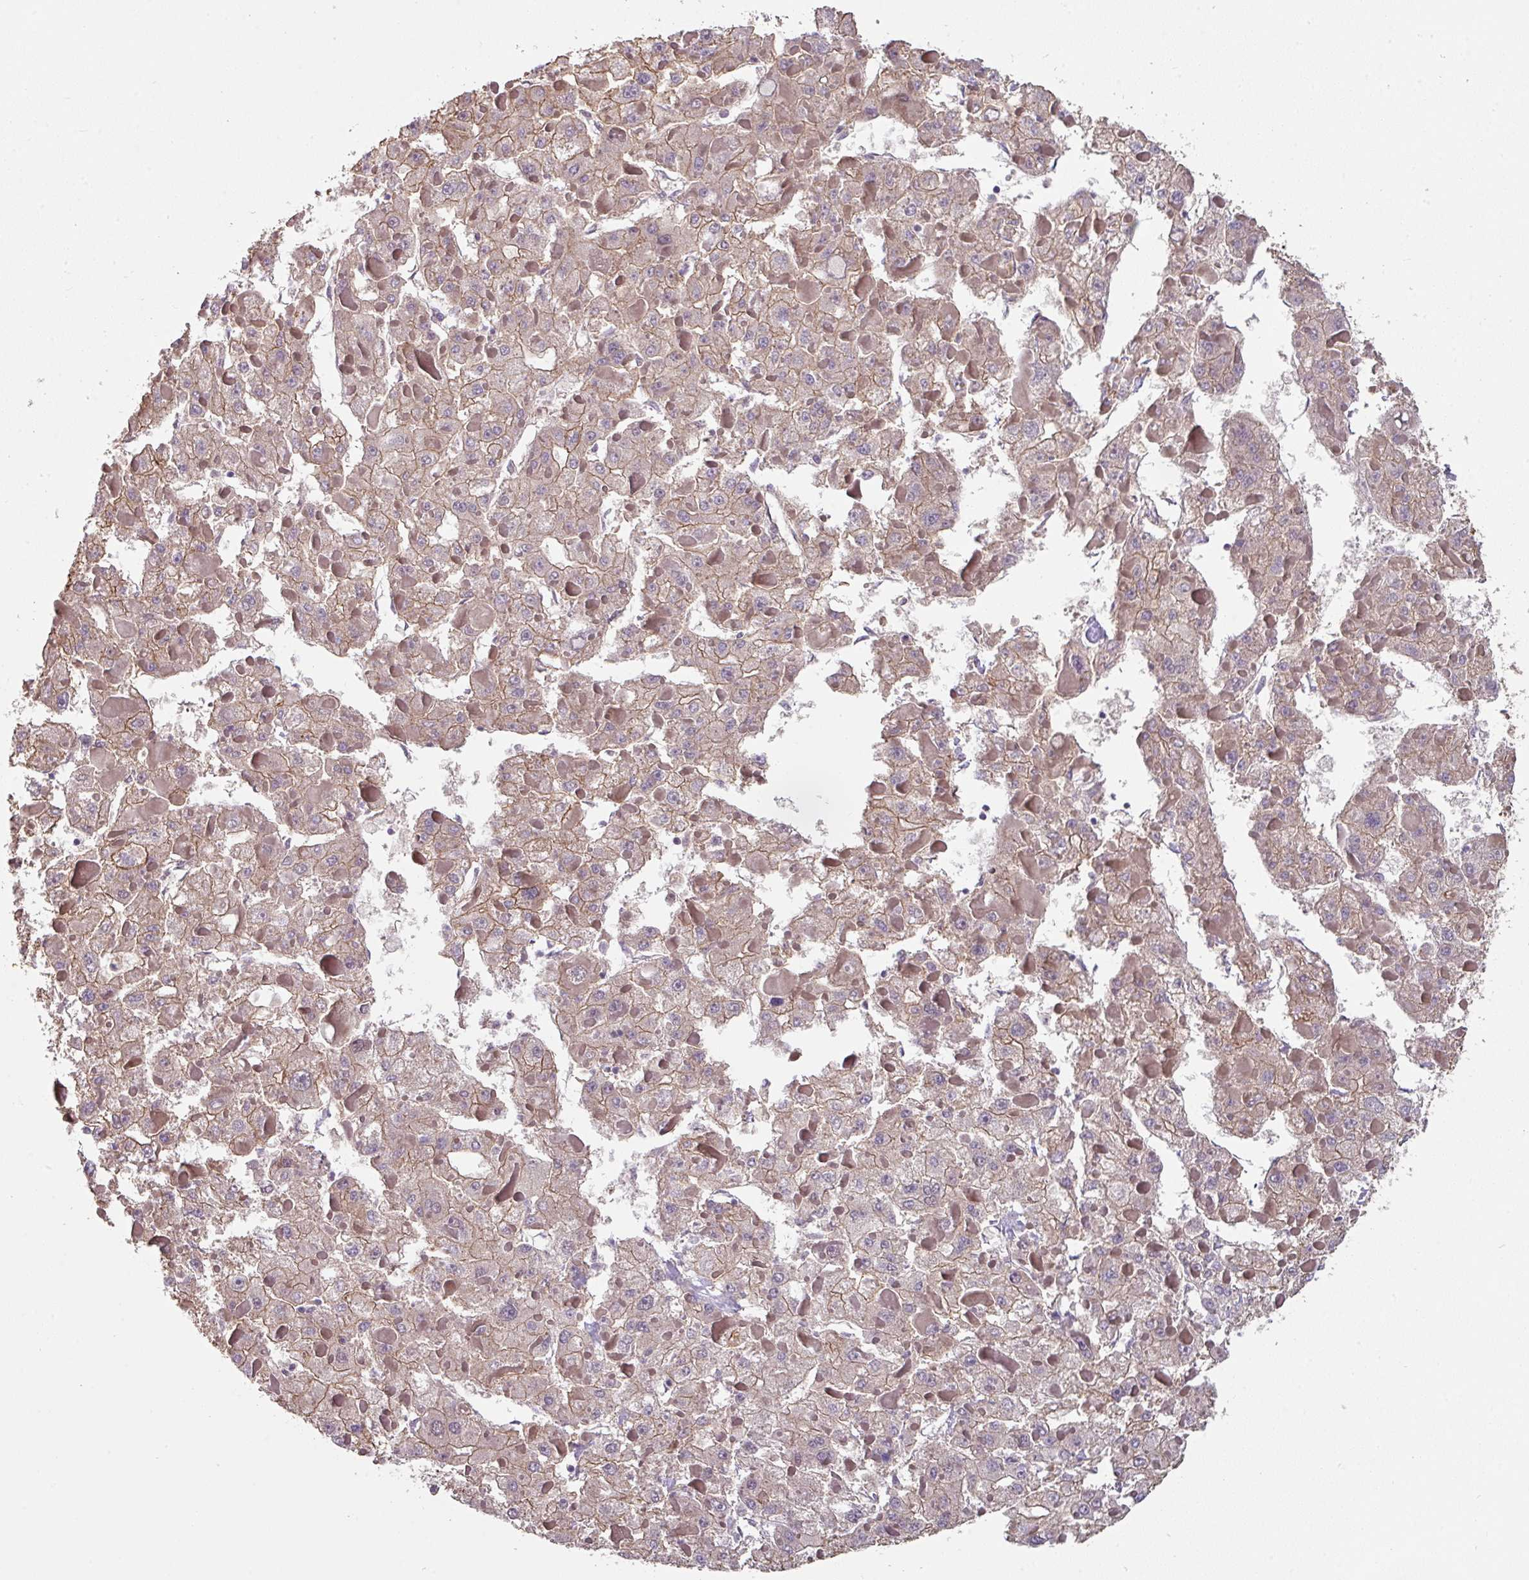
{"staining": {"intensity": "weak", "quantity": "25%-75%", "location": "cytoplasmic/membranous"}, "tissue": "liver cancer", "cell_type": "Tumor cells", "image_type": "cancer", "snomed": [{"axis": "morphology", "description": "Carcinoma, Hepatocellular, NOS"}, {"axis": "topography", "description": "Liver"}], "caption": "Immunohistochemistry (IHC) of human liver cancer (hepatocellular carcinoma) reveals low levels of weak cytoplasmic/membranous positivity in approximately 25%-75% of tumor cells.", "gene": "C4orf48", "patient": {"sex": "female", "age": 73}}